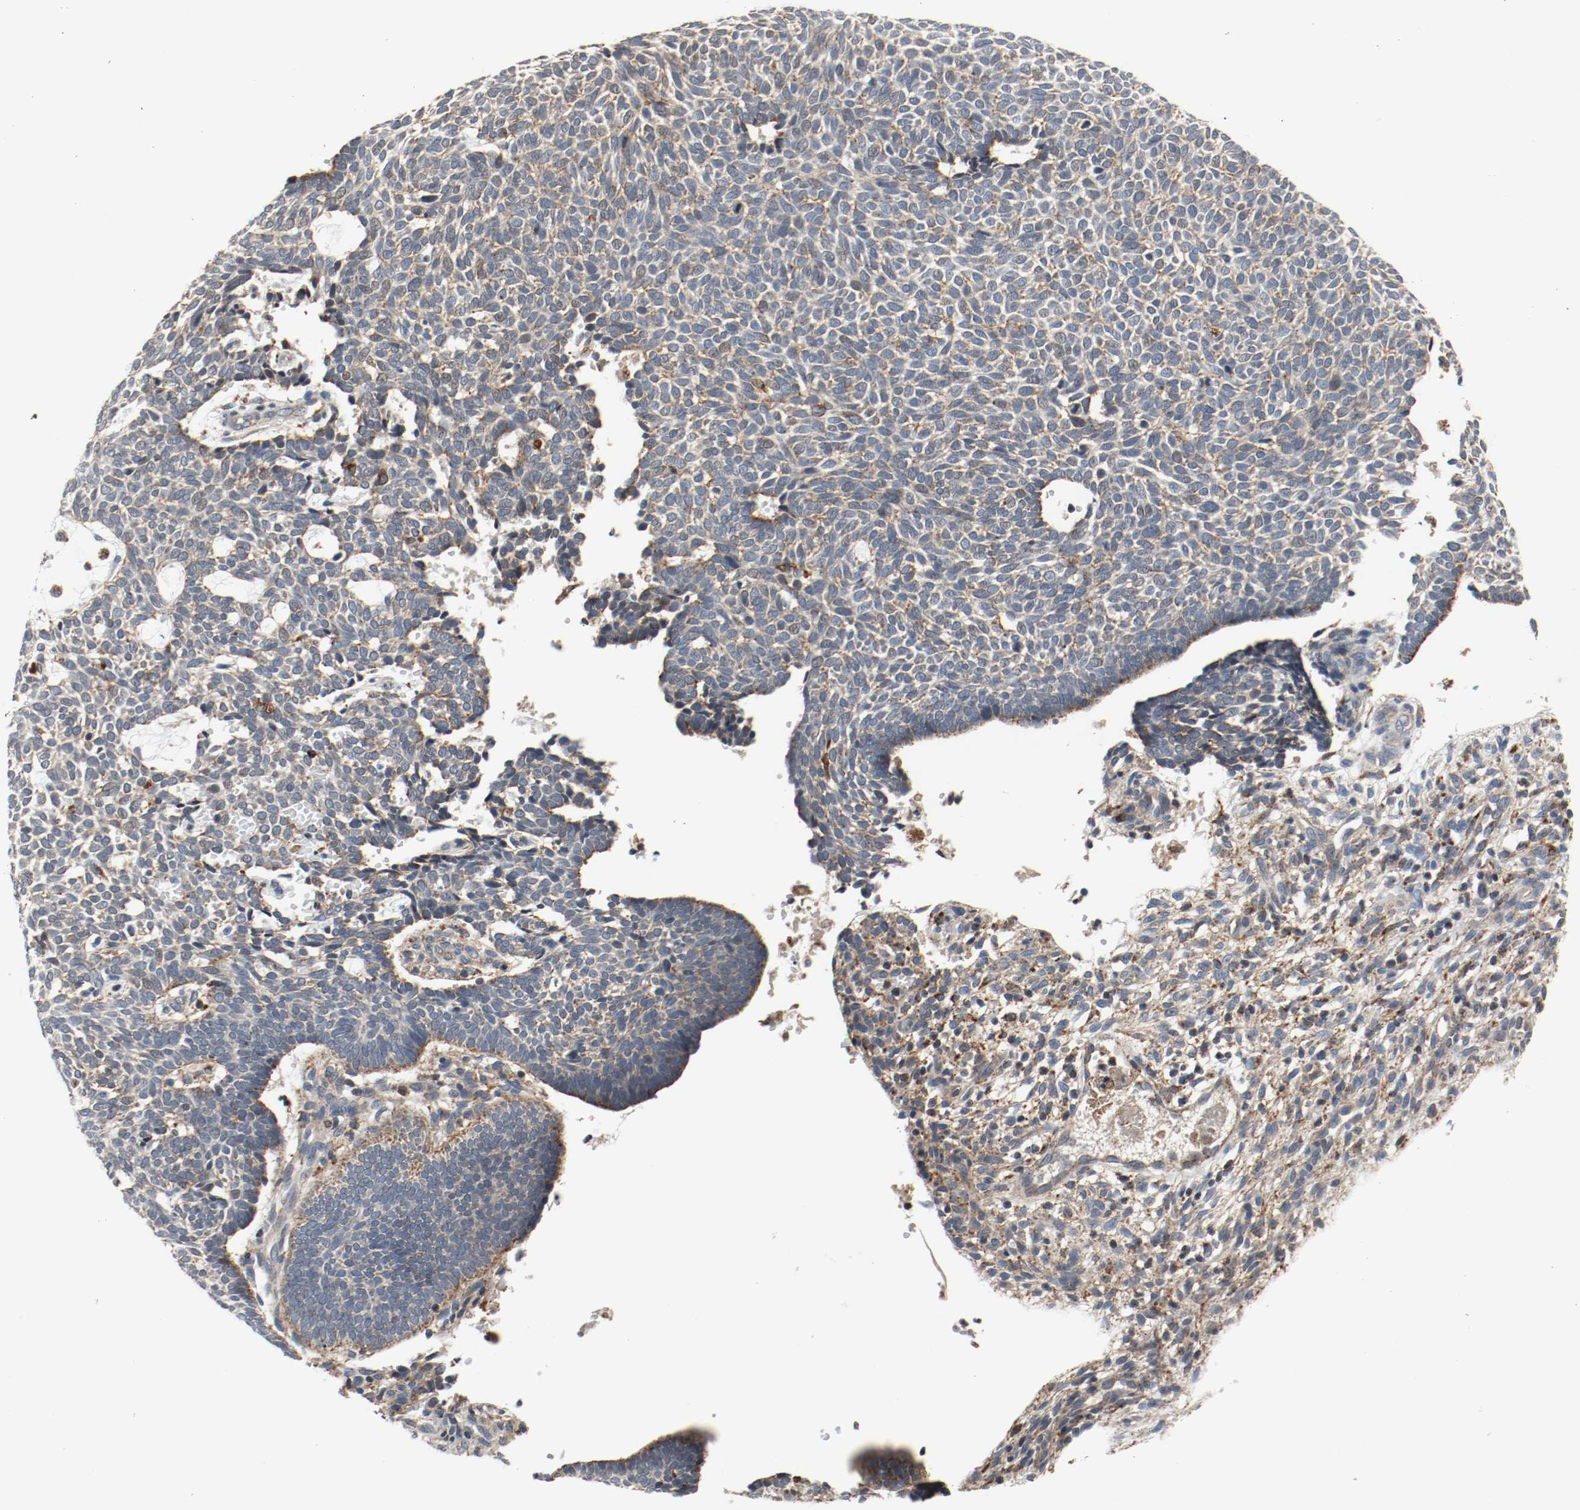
{"staining": {"intensity": "moderate", "quantity": ">75%", "location": "cytoplasmic/membranous"}, "tissue": "skin cancer", "cell_type": "Tumor cells", "image_type": "cancer", "snomed": [{"axis": "morphology", "description": "Normal tissue, NOS"}, {"axis": "morphology", "description": "Basal cell carcinoma"}, {"axis": "topography", "description": "Skin"}], "caption": "Immunohistochemistry (DAB (3,3'-diaminobenzidine)) staining of human skin basal cell carcinoma demonstrates moderate cytoplasmic/membranous protein expression in about >75% of tumor cells.", "gene": "LAMP2", "patient": {"sex": "male", "age": 87}}